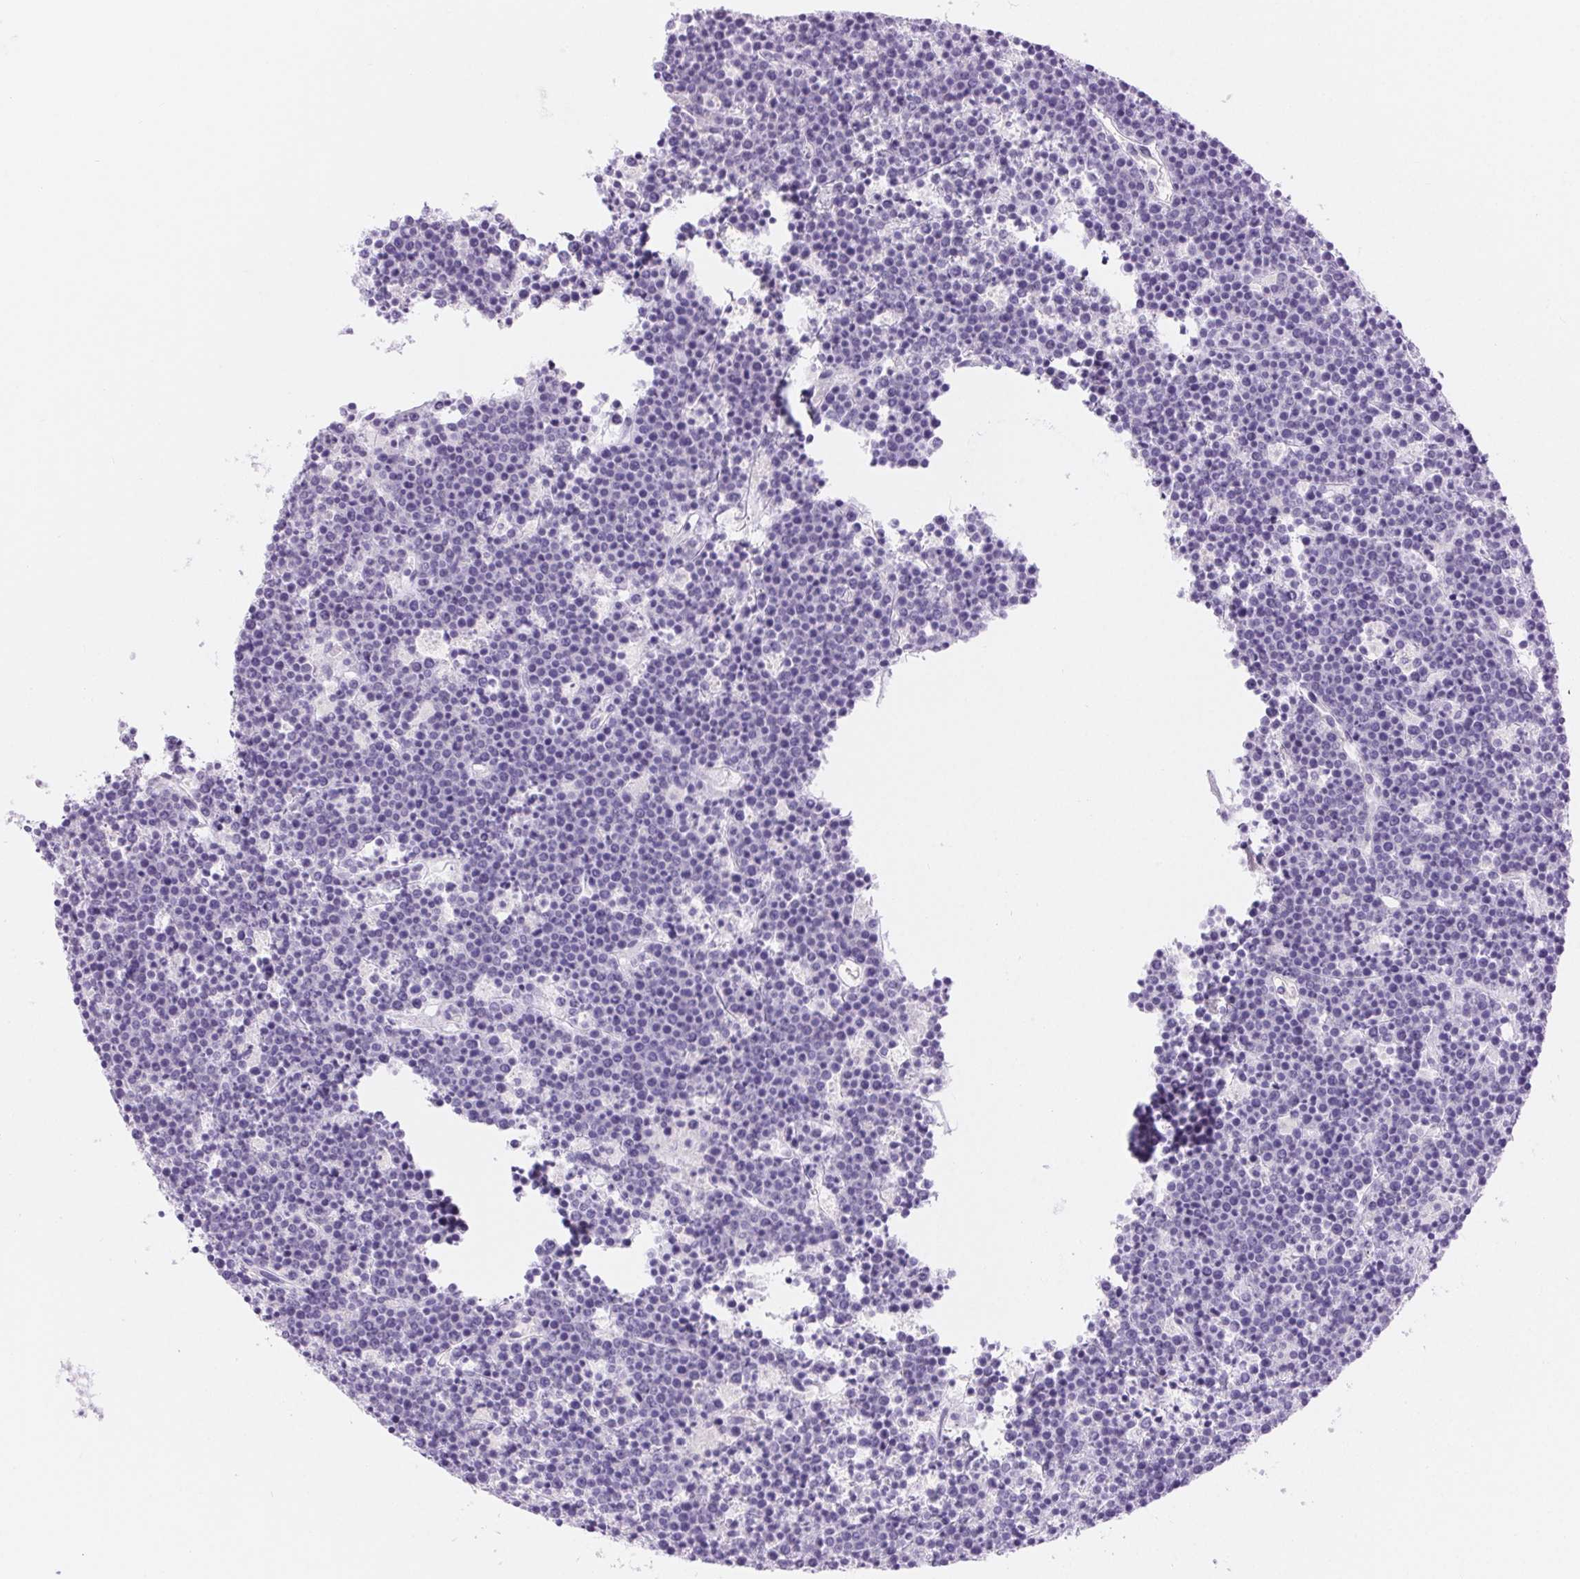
{"staining": {"intensity": "negative", "quantity": "none", "location": "none"}, "tissue": "lymphoma", "cell_type": "Tumor cells", "image_type": "cancer", "snomed": [{"axis": "morphology", "description": "Malignant lymphoma, non-Hodgkin's type, High grade"}, {"axis": "topography", "description": "Ovary"}], "caption": "A photomicrograph of human lymphoma is negative for staining in tumor cells. The staining was performed using DAB to visualize the protein expression in brown, while the nuclei were stained in blue with hematoxylin (Magnification: 20x).", "gene": "CLDN16", "patient": {"sex": "female", "age": 56}}